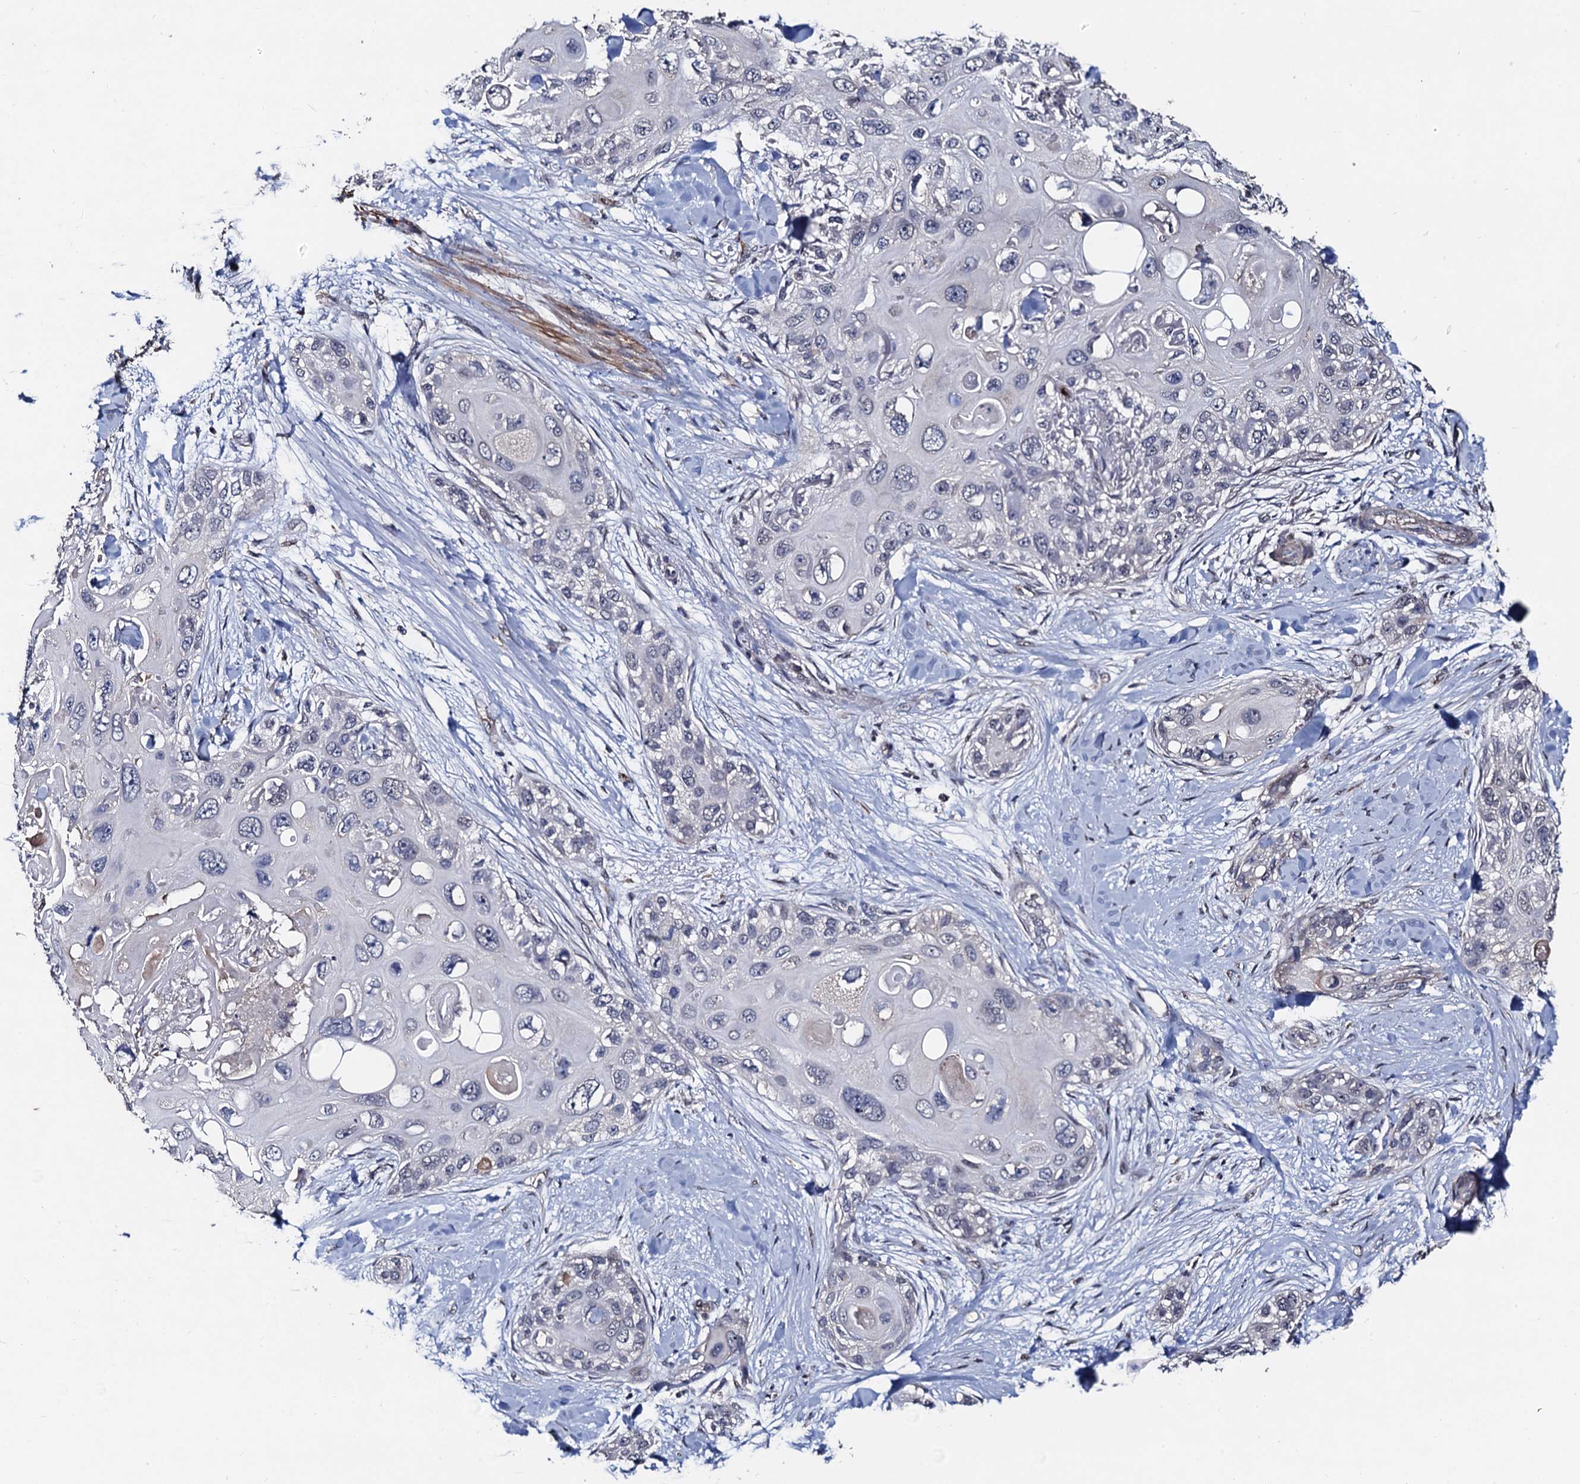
{"staining": {"intensity": "negative", "quantity": "none", "location": "none"}, "tissue": "skin cancer", "cell_type": "Tumor cells", "image_type": "cancer", "snomed": [{"axis": "morphology", "description": "Normal tissue, NOS"}, {"axis": "morphology", "description": "Squamous cell carcinoma, NOS"}, {"axis": "topography", "description": "Skin"}], "caption": "There is no significant positivity in tumor cells of skin squamous cell carcinoma.", "gene": "PPTC7", "patient": {"sex": "male", "age": 72}}